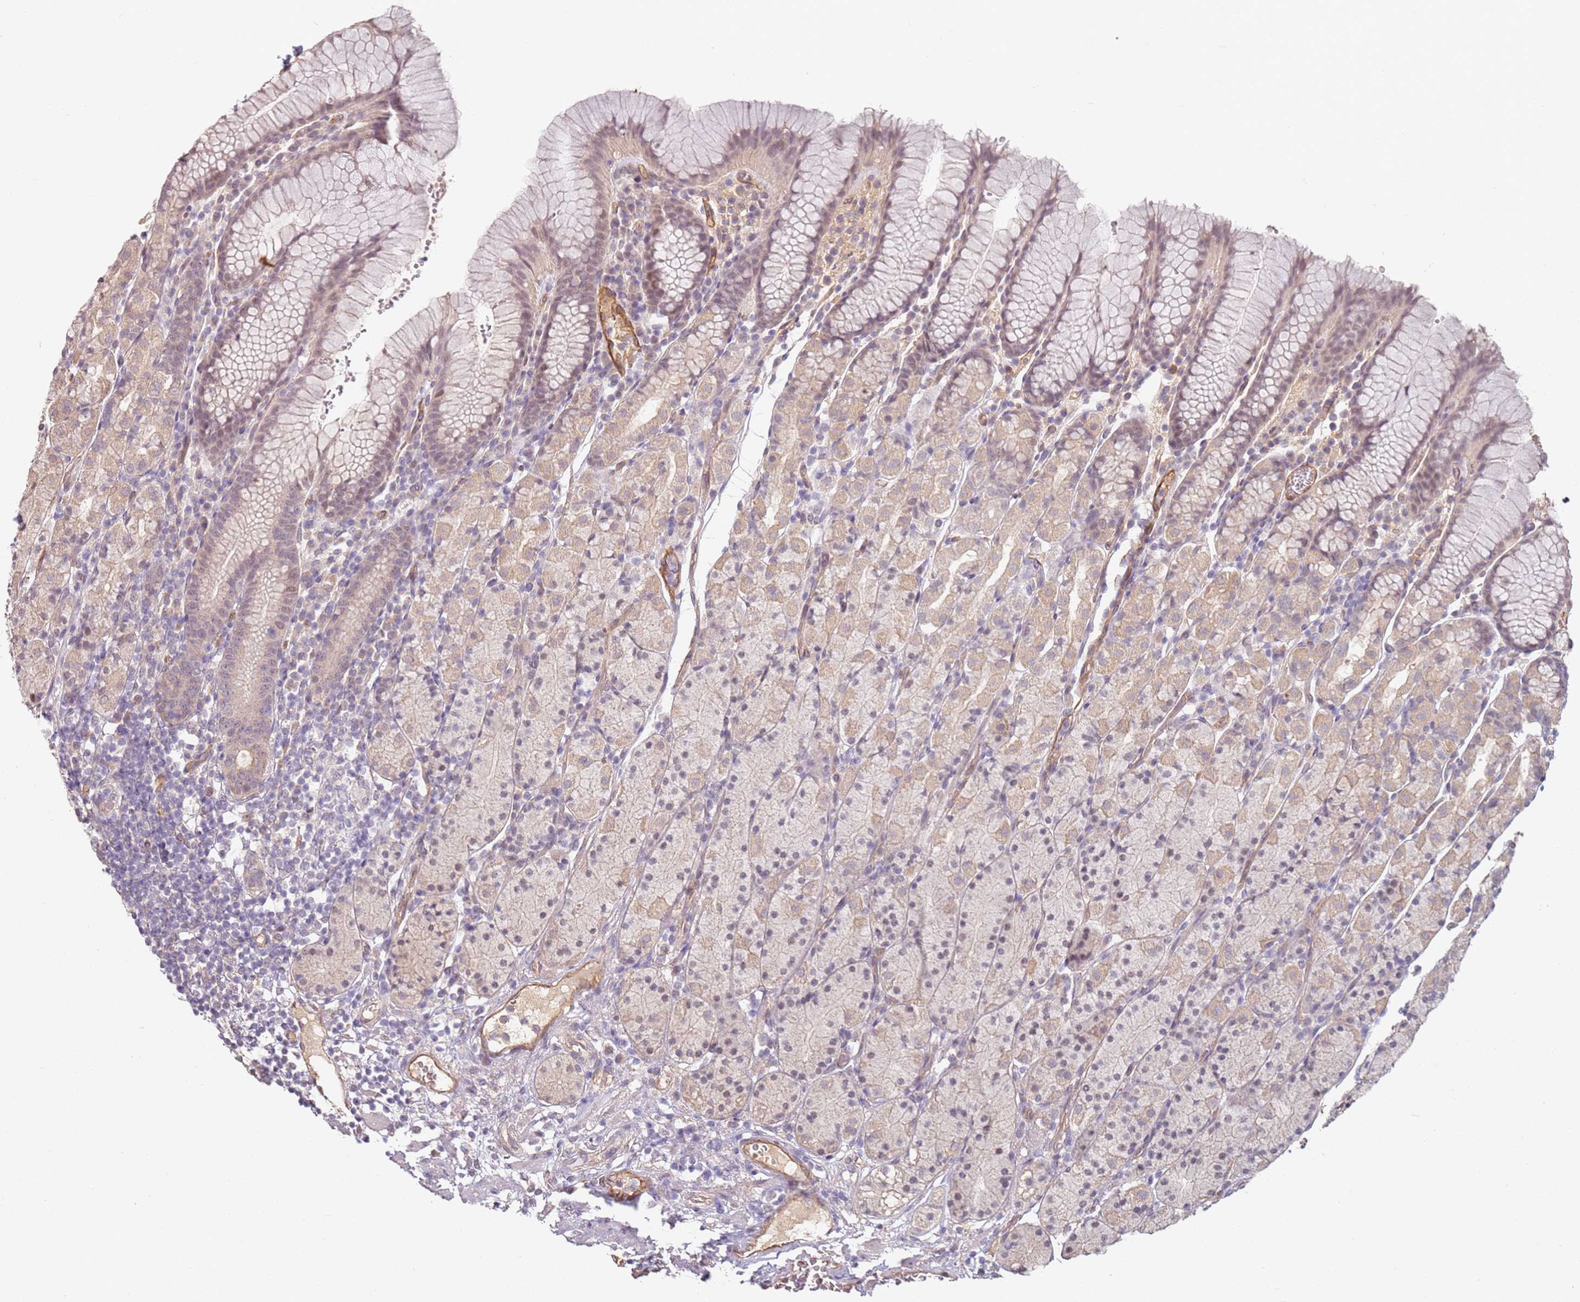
{"staining": {"intensity": "weak", "quantity": "25%-75%", "location": "cytoplasmic/membranous,nuclear"}, "tissue": "stomach", "cell_type": "Glandular cells", "image_type": "normal", "snomed": [{"axis": "morphology", "description": "Normal tissue, NOS"}, {"axis": "topography", "description": "Stomach, upper"}, {"axis": "topography", "description": "Stomach"}], "caption": "The immunohistochemical stain highlights weak cytoplasmic/membranous,nuclear expression in glandular cells of unremarkable stomach. (DAB IHC with brightfield microscopy, high magnification).", "gene": "WDR93", "patient": {"sex": "male", "age": 62}}